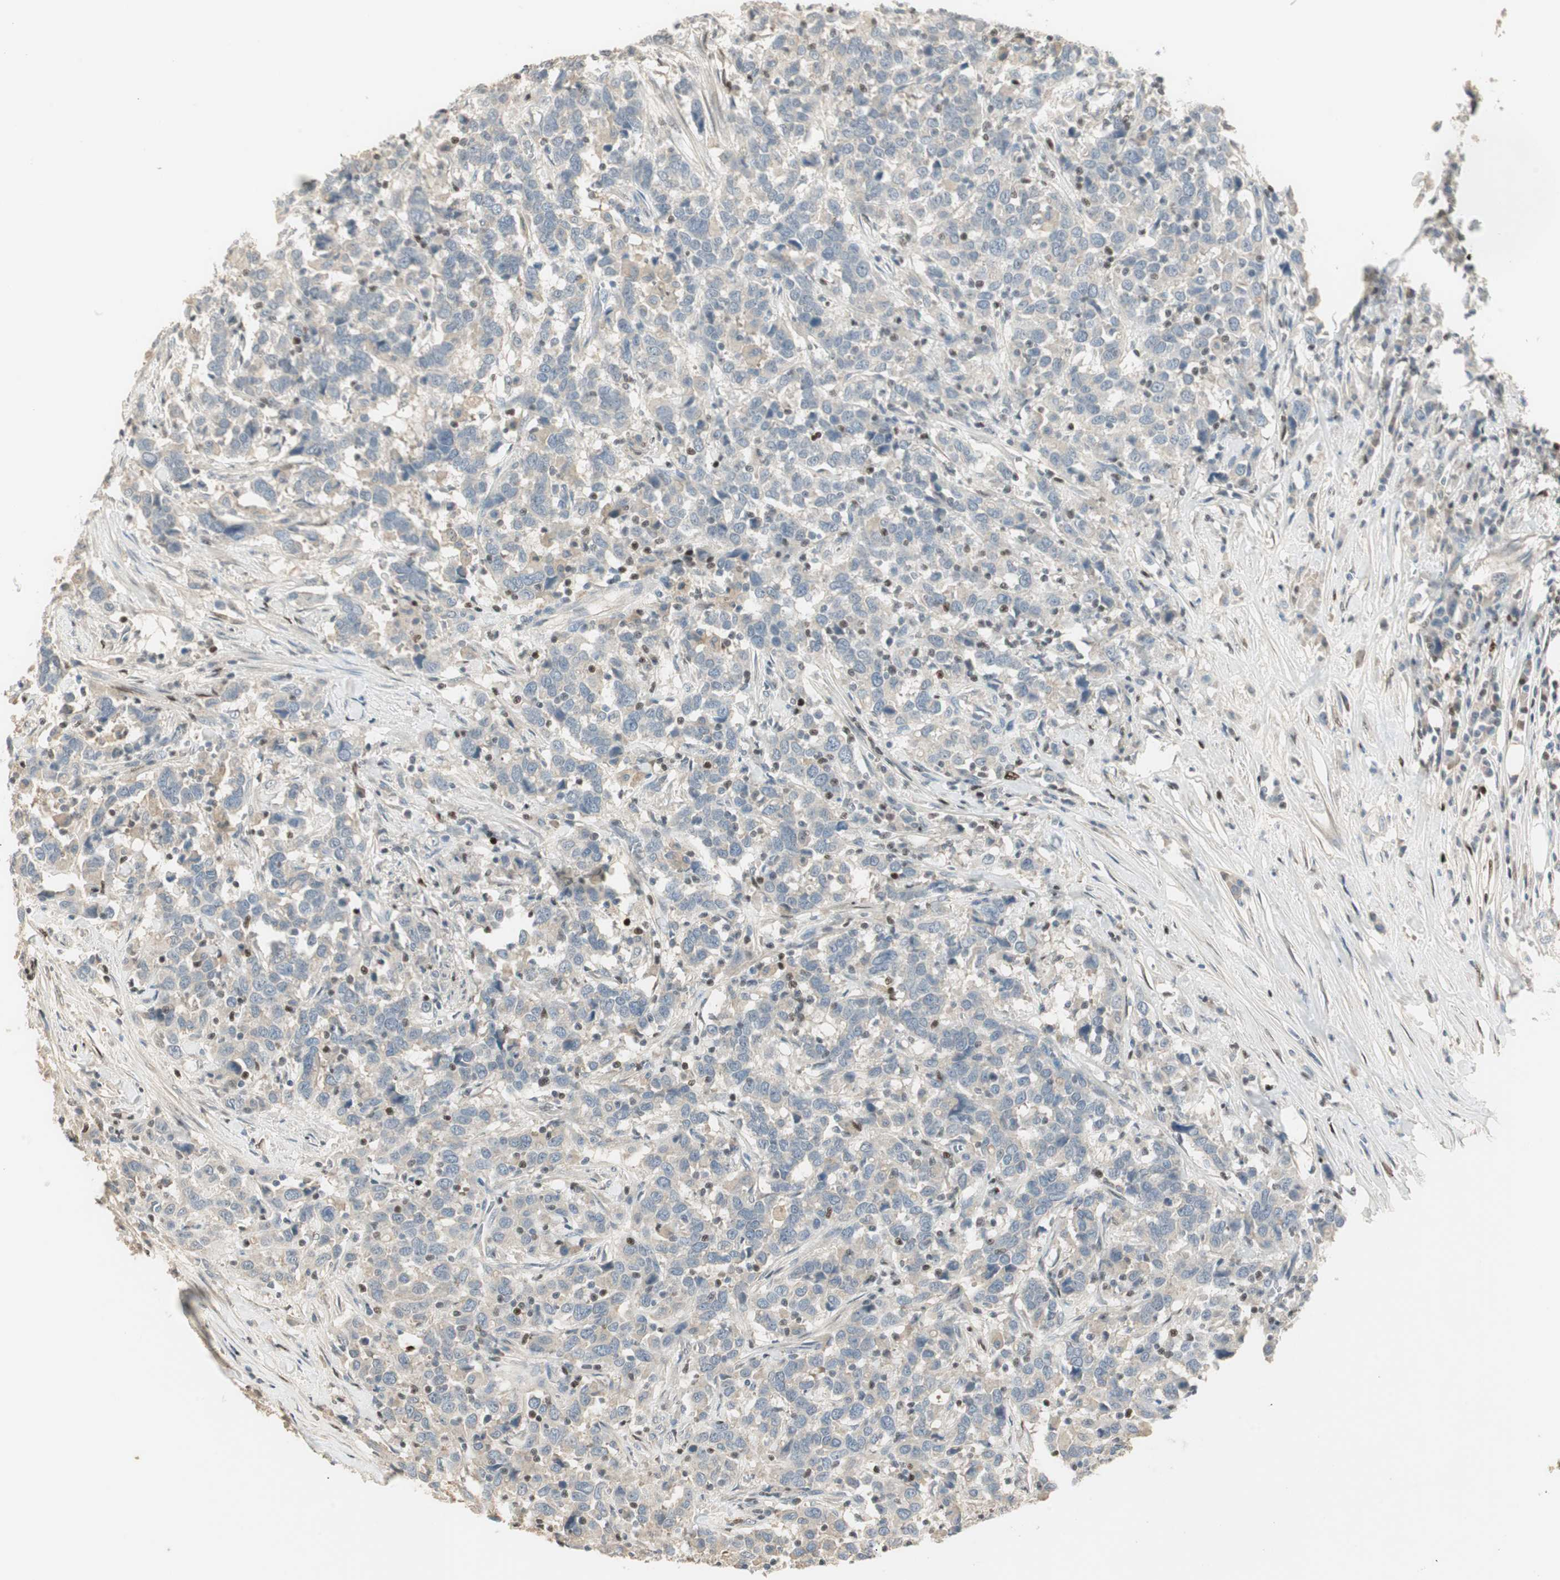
{"staining": {"intensity": "weak", "quantity": "<25%", "location": "cytoplasmic/membranous"}, "tissue": "urothelial cancer", "cell_type": "Tumor cells", "image_type": "cancer", "snomed": [{"axis": "morphology", "description": "Urothelial carcinoma, High grade"}, {"axis": "topography", "description": "Urinary bladder"}], "caption": "The micrograph demonstrates no staining of tumor cells in urothelial carcinoma (high-grade).", "gene": "RUNX2", "patient": {"sex": "male", "age": 61}}